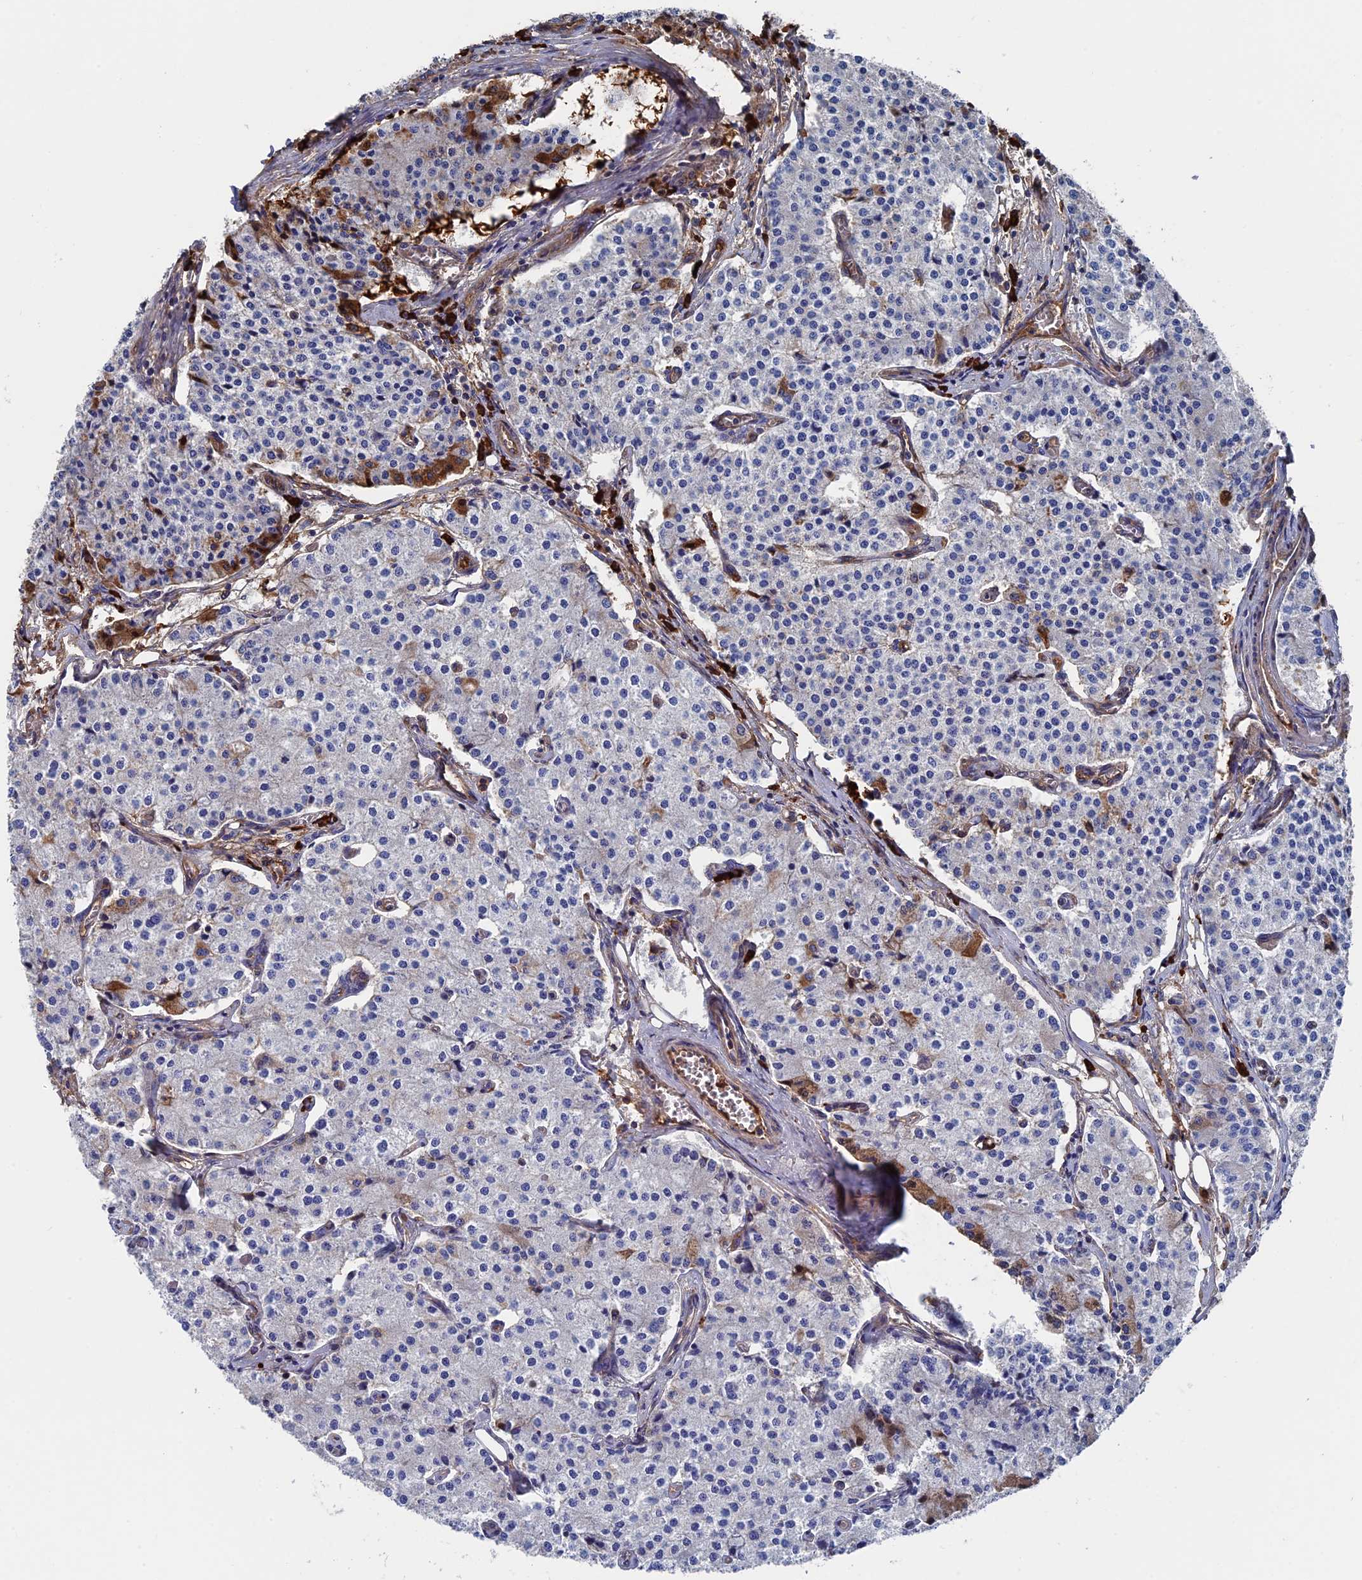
{"staining": {"intensity": "negative", "quantity": "none", "location": "none"}, "tissue": "carcinoid", "cell_type": "Tumor cells", "image_type": "cancer", "snomed": [{"axis": "morphology", "description": "Carcinoid, malignant, NOS"}, {"axis": "topography", "description": "Colon"}], "caption": "A micrograph of carcinoid (malignant) stained for a protein exhibits no brown staining in tumor cells. (DAB (3,3'-diaminobenzidine) immunohistochemistry (IHC) with hematoxylin counter stain).", "gene": "RPUSD1", "patient": {"sex": "female", "age": 52}}